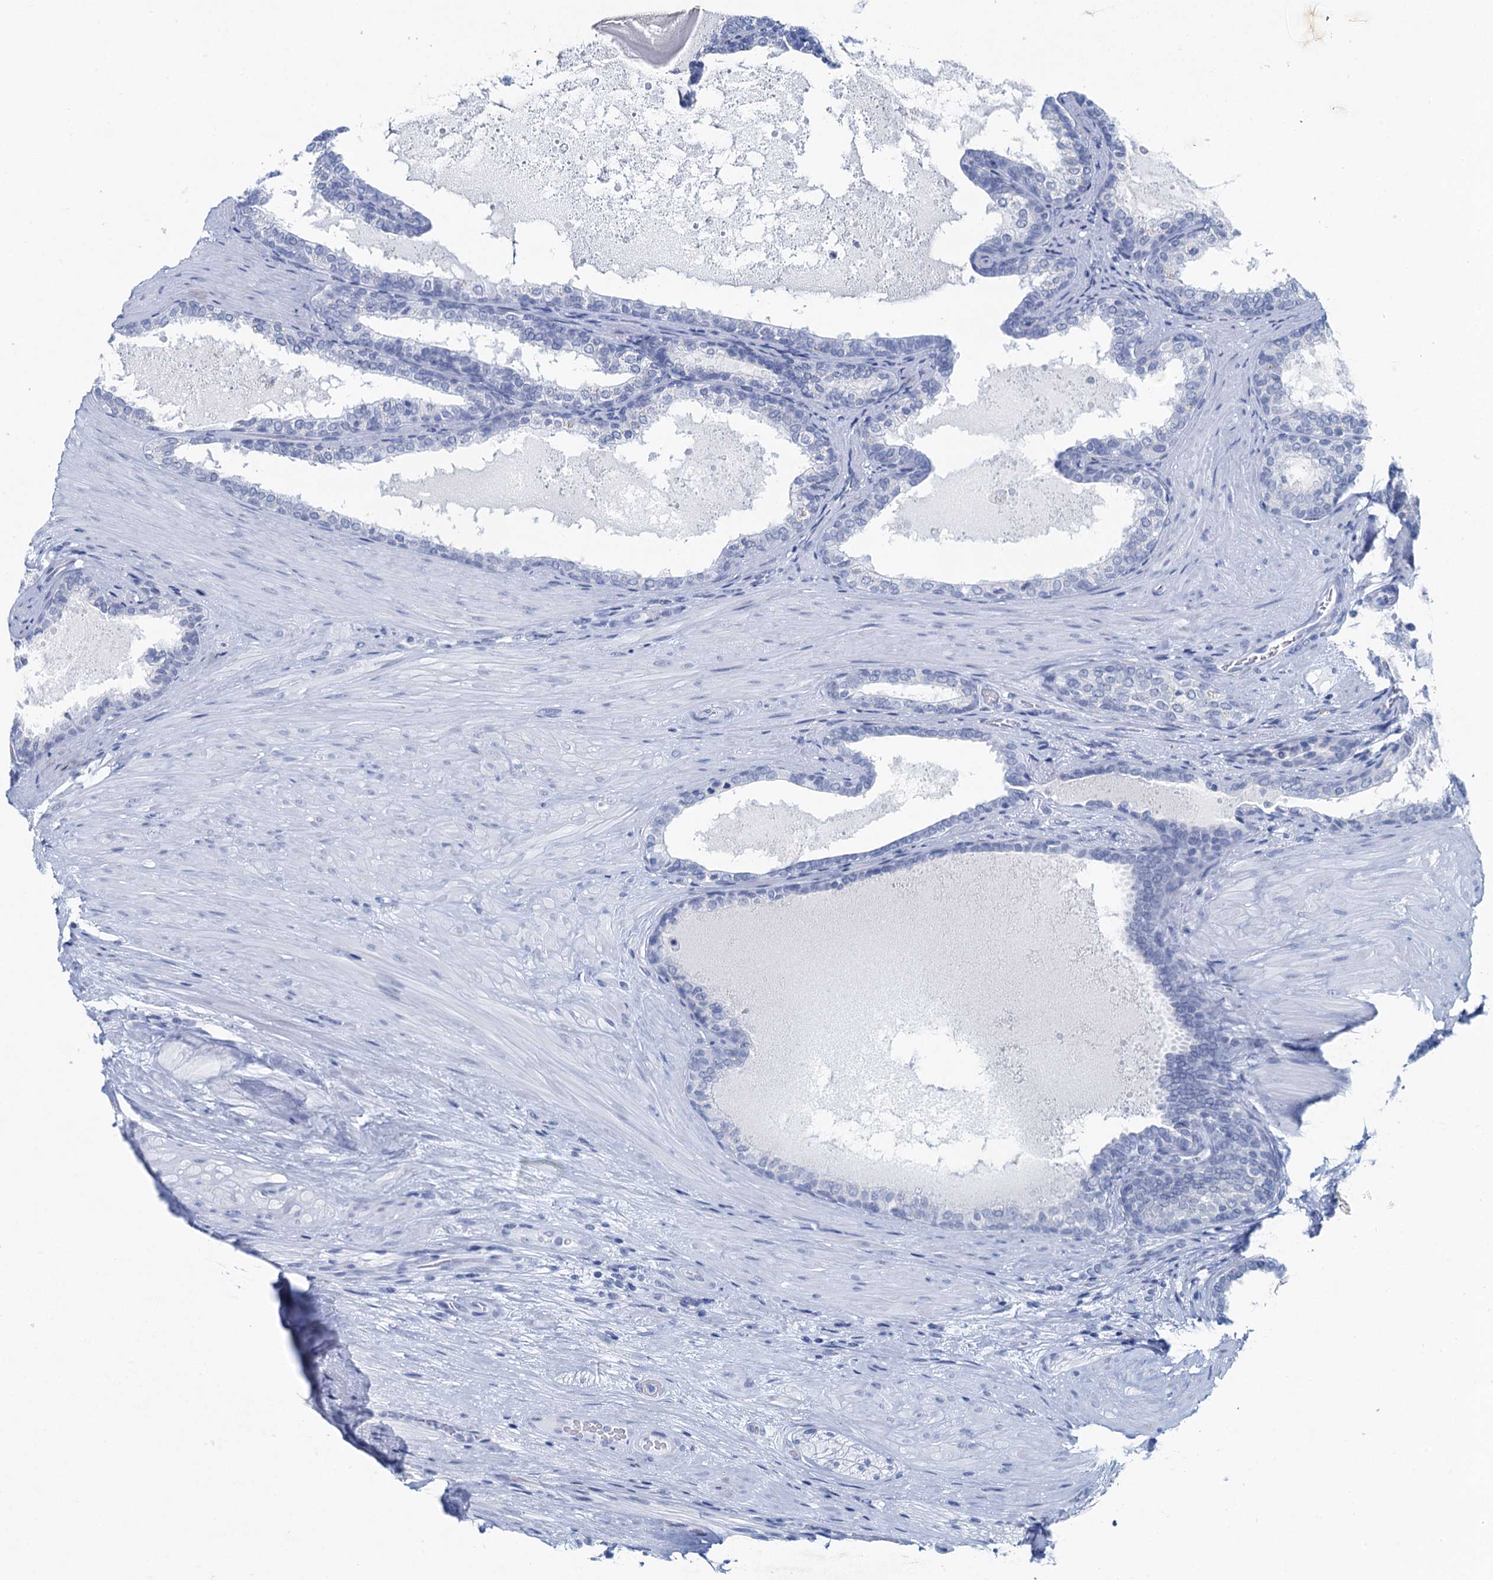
{"staining": {"intensity": "negative", "quantity": "none", "location": "none"}, "tissue": "prostate cancer", "cell_type": "Tumor cells", "image_type": "cancer", "snomed": [{"axis": "morphology", "description": "Adenocarcinoma, High grade"}, {"axis": "topography", "description": "Prostate"}], "caption": "Adenocarcinoma (high-grade) (prostate) was stained to show a protein in brown. There is no significant expression in tumor cells. The staining was performed using DAB to visualize the protein expression in brown, while the nuclei were stained in blue with hematoxylin (Magnification: 20x).", "gene": "HAPSTR1", "patient": {"sex": "male", "age": 65}}